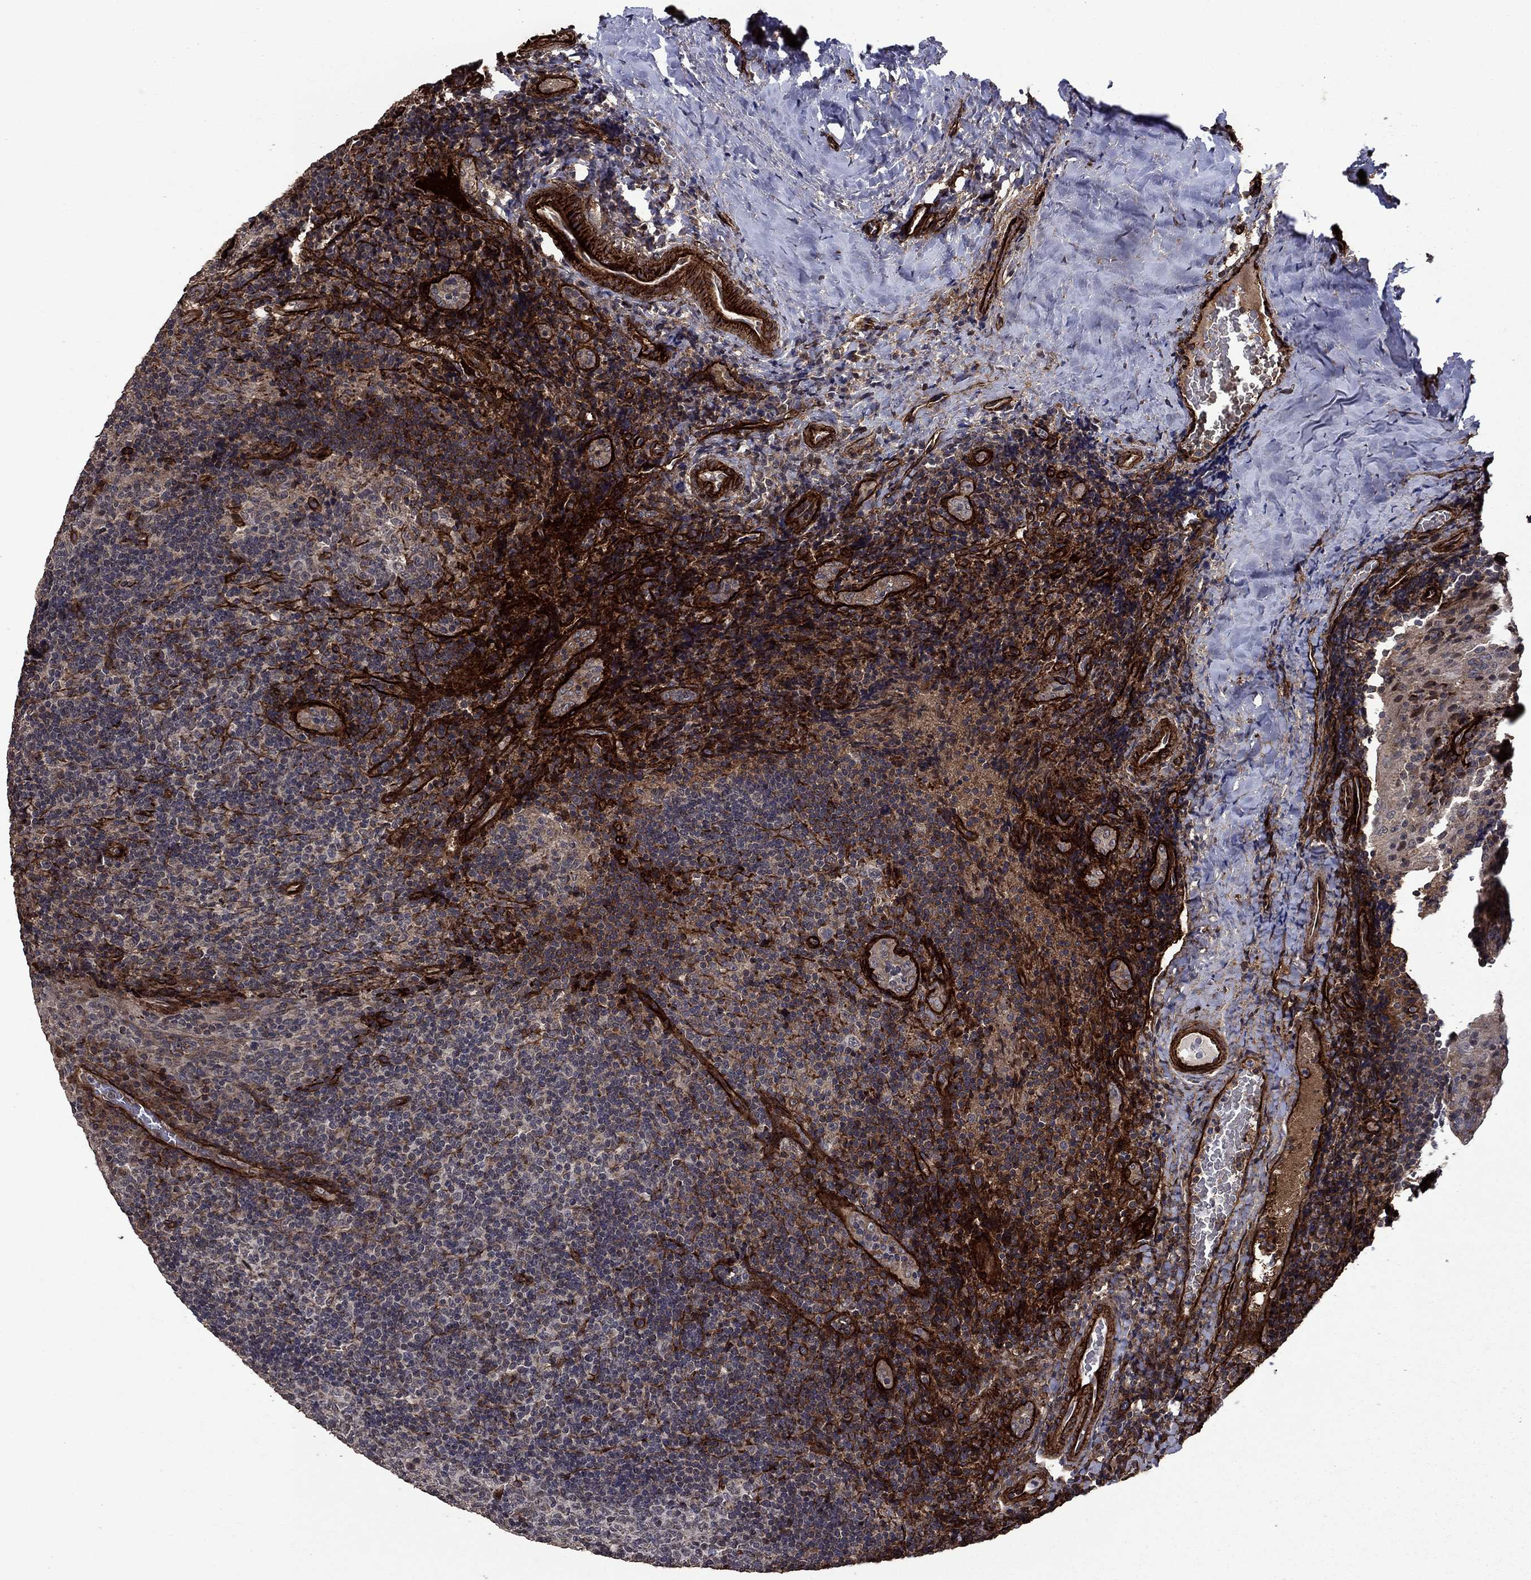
{"staining": {"intensity": "negative", "quantity": "none", "location": "none"}, "tissue": "tonsil", "cell_type": "Germinal center cells", "image_type": "normal", "snomed": [{"axis": "morphology", "description": "Normal tissue, NOS"}, {"axis": "topography", "description": "Tonsil"}], "caption": "Immunohistochemical staining of unremarkable tonsil displays no significant positivity in germinal center cells. The staining is performed using DAB brown chromogen with nuclei counter-stained in using hematoxylin.", "gene": "COL18A1", "patient": {"sex": "male", "age": 17}}